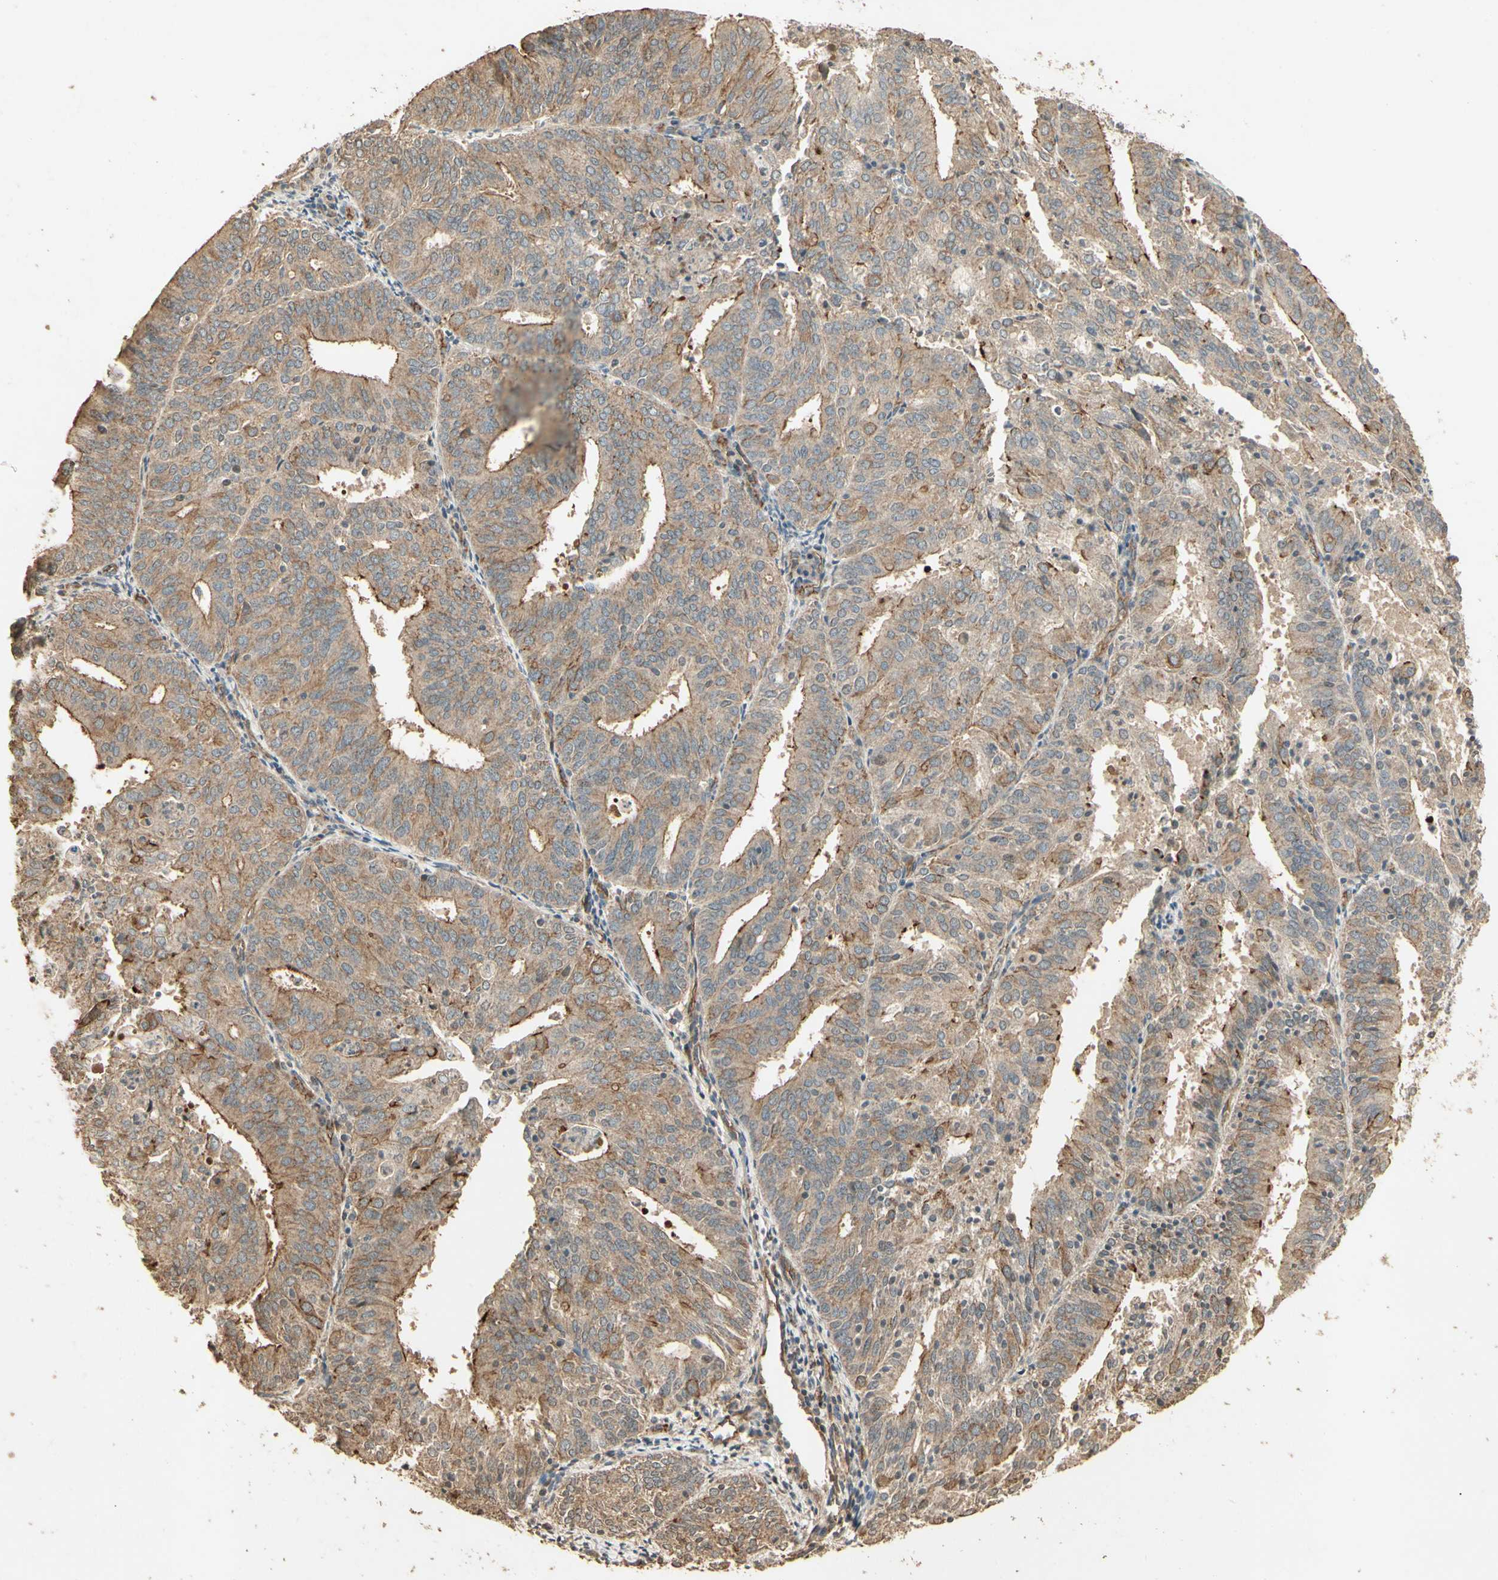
{"staining": {"intensity": "moderate", "quantity": ">75%", "location": "cytoplasmic/membranous"}, "tissue": "endometrial cancer", "cell_type": "Tumor cells", "image_type": "cancer", "snomed": [{"axis": "morphology", "description": "Adenocarcinoma, NOS"}, {"axis": "topography", "description": "Uterus"}], "caption": "DAB (3,3'-diaminobenzidine) immunohistochemical staining of human endometrial adenocarcinoma shows moderate cytoplasmic/membranous protein positivity in about >75% of tumor cells.", "gene": "RNF180", "patient": {"sex": "female", "age": 60}}